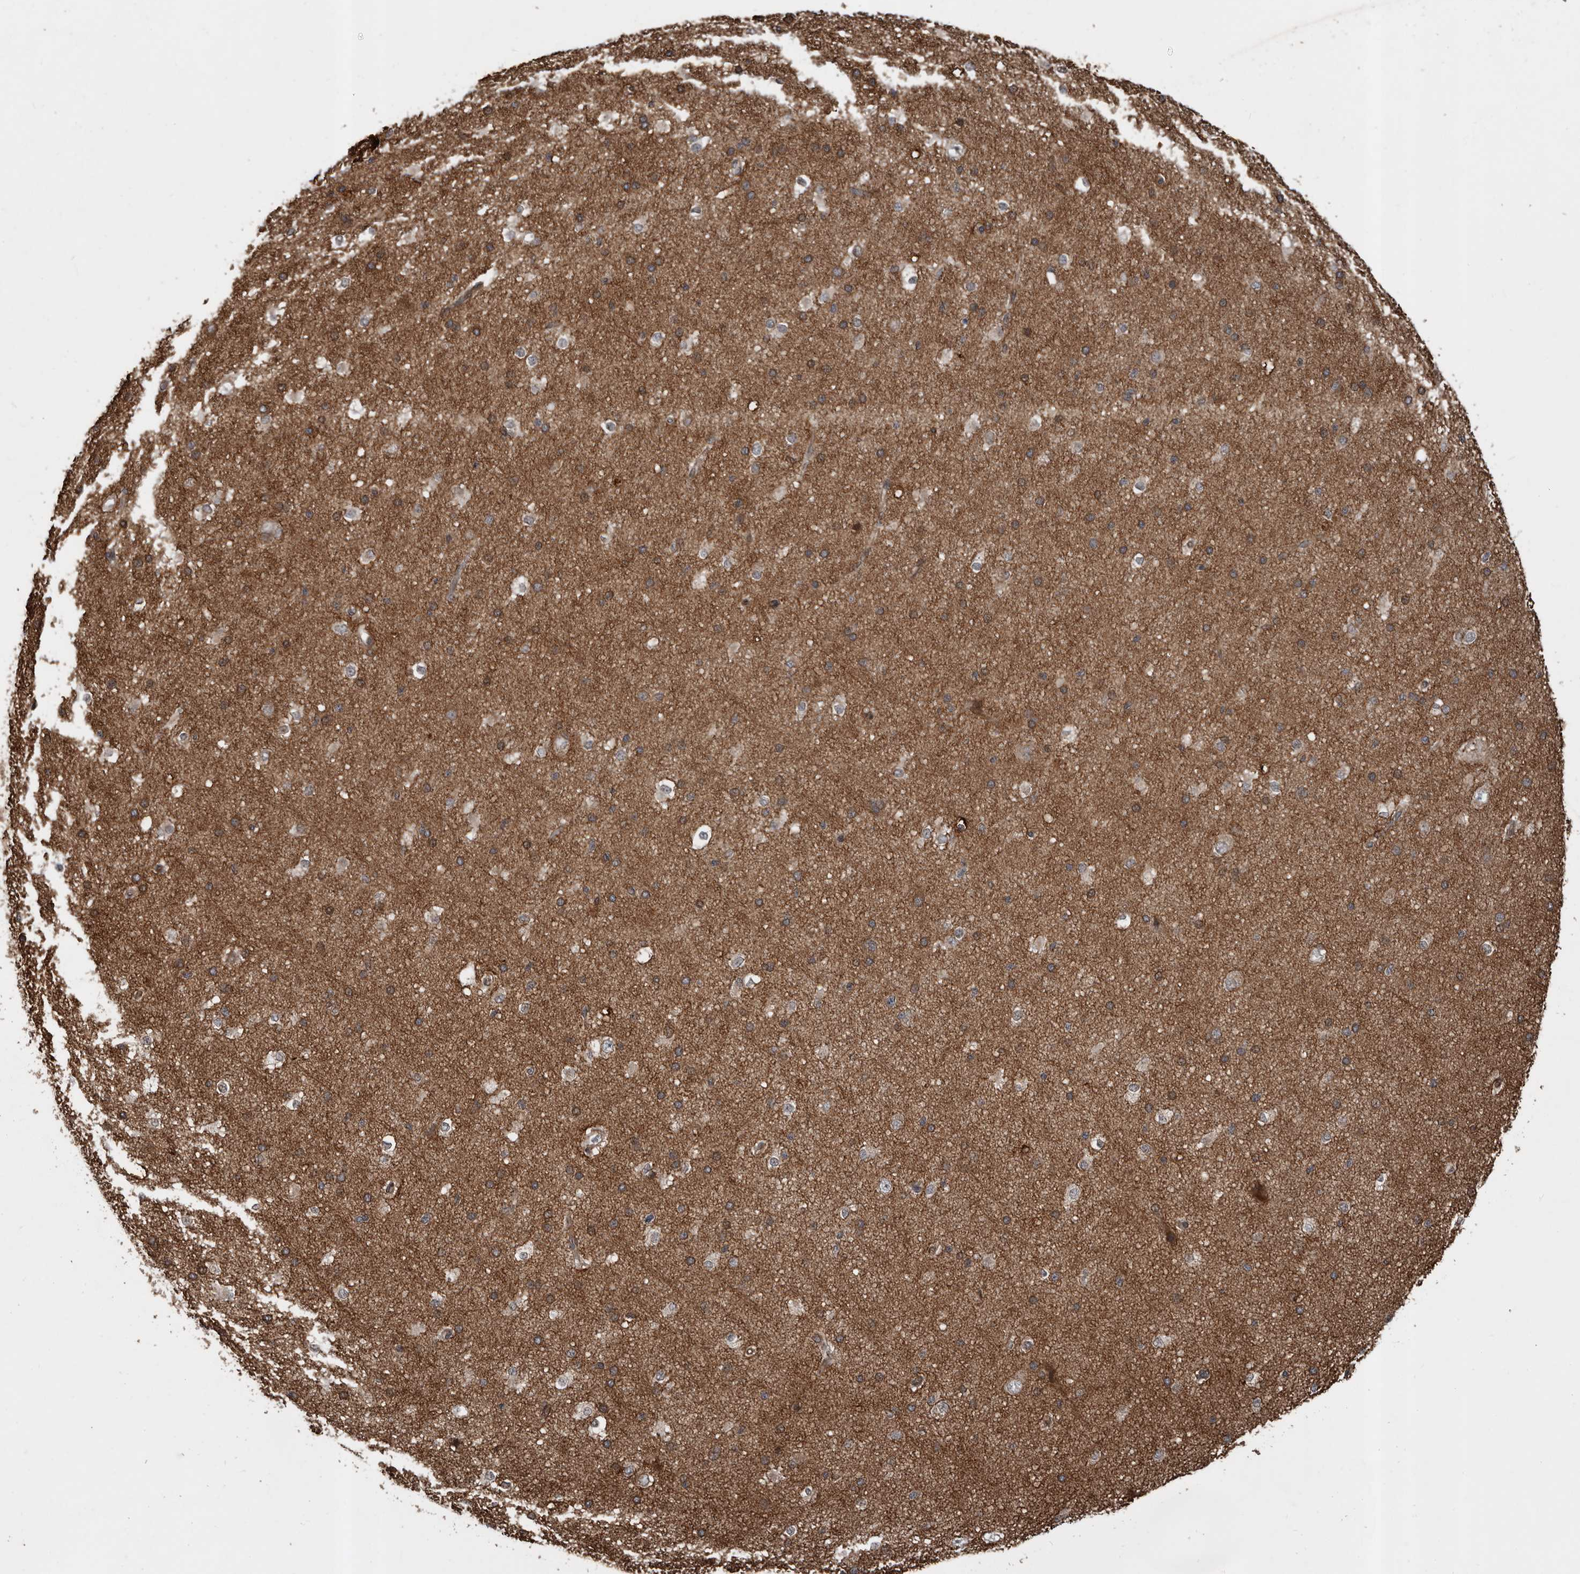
{"staining": {"intensity": "weak", "quantity": ">75%", "location": "cytoplasmic/membranous"}, "tissue": "cerebral cortex", "cell_type": "Endothelial cells", "image_type": "normal", "snomed": [{"axis": "morphology", "description": "Normal tissue, NOS"}, {"axis": "morphology", "description": "Developmental malformation"}, {"axis": "topography", "description": "Cerebral cortex"}], "caption": "IHC of normal cerebral cortex reveals low levels of weak cytoplasmic/membranous positivity in about >75% of endothelial cells. (IHC, brightfield microscopy, high magnification).", "gene": "CCDC190", "patient": {"sex": "female", "age": 30}}